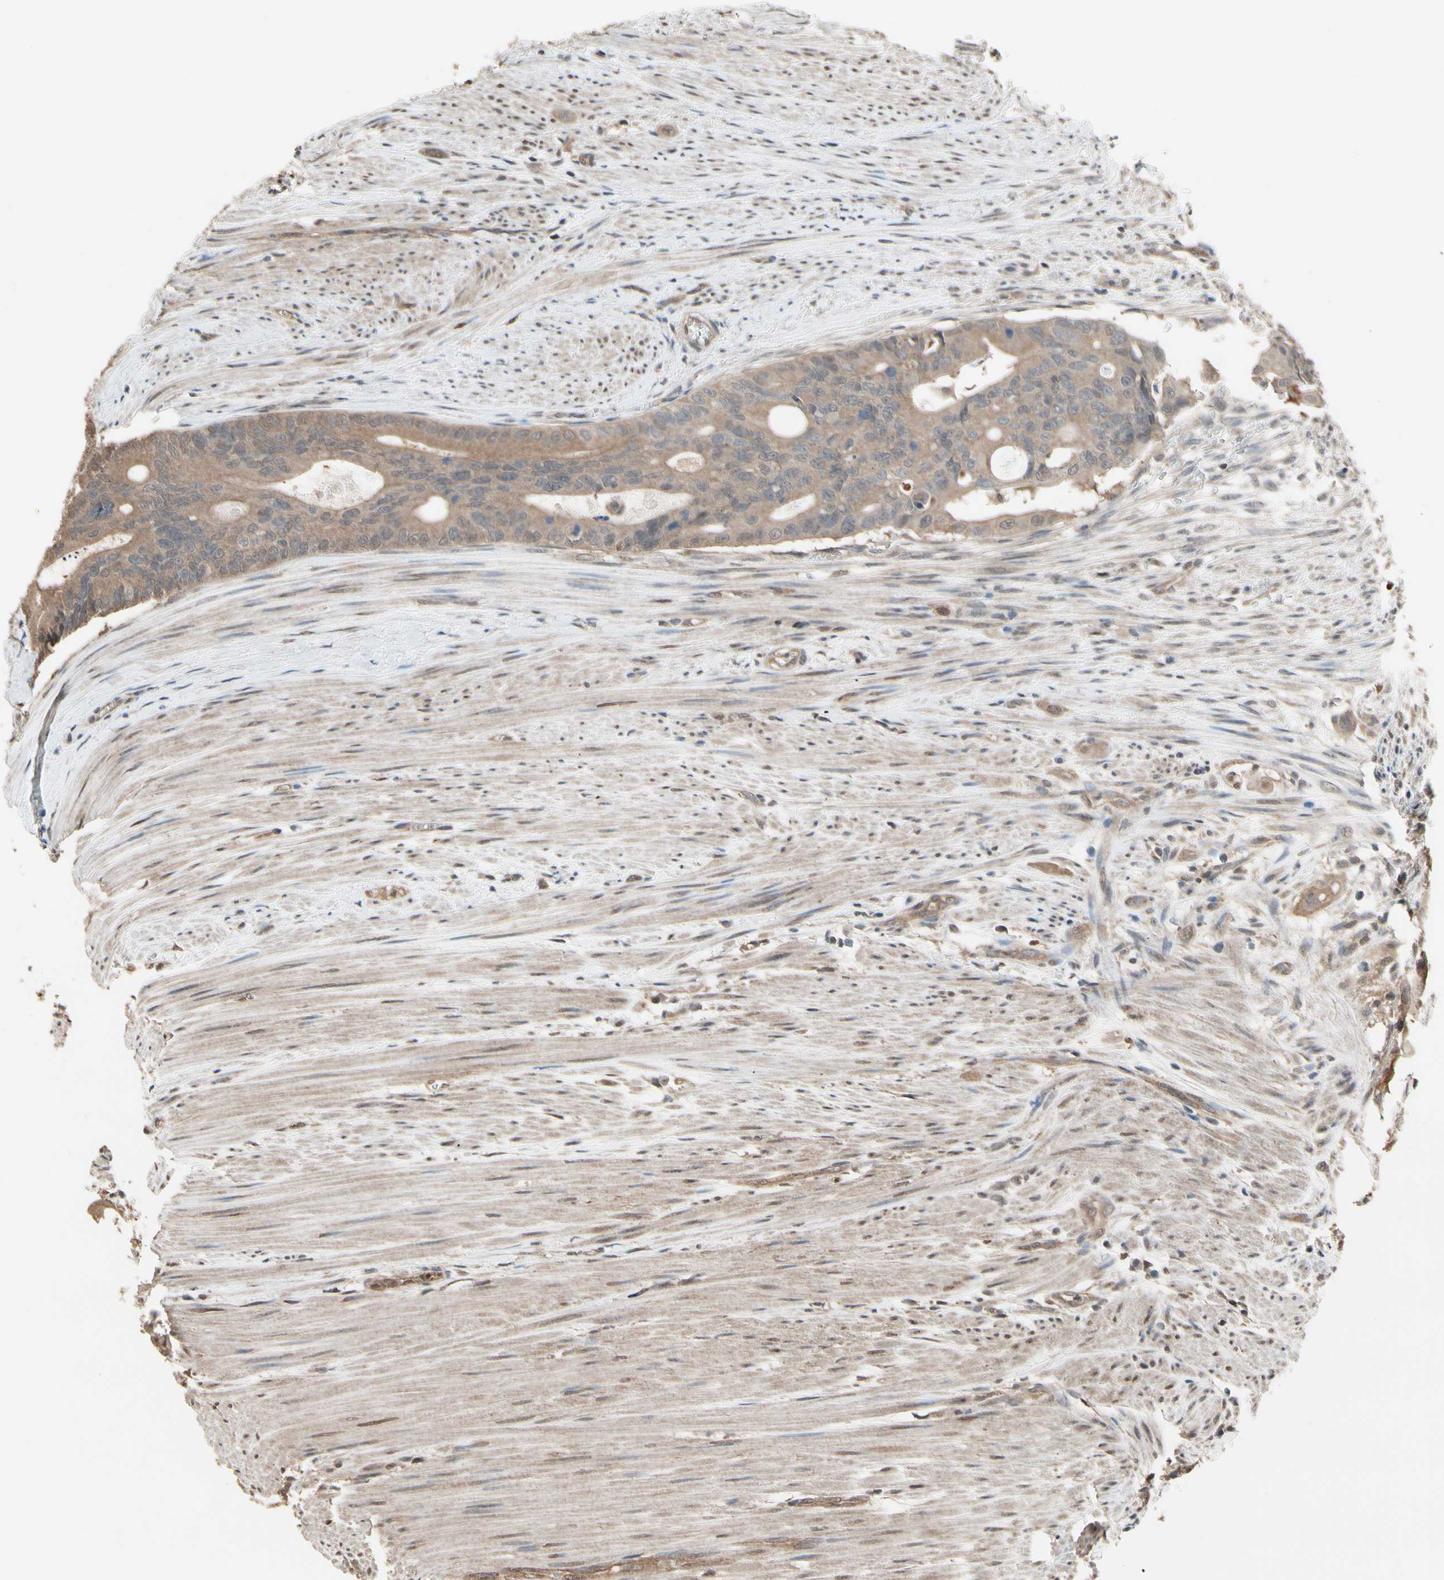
{"staining": {"intensity": "weak", "quantity": ">75%", "location": "cytoplasmic/membranous"}, "tissue": "colorectal cancer", "cell_type": "Tumor cells", "image_type": "cancer", "snomed": [{"axis": "morphology", "description": "Adenocarcinoma, NOS"}, {"axis": "topography", "description": "Colon"}], "caption": "Brown immunohistochemical staining in adenocarcinoma (colorectal) exhibits weak cytoplasmic/membranous expression in approximately >75% of tumor cells.", "gene": "PNPLA7", "patient": {"sex": "female", "age": 57}}